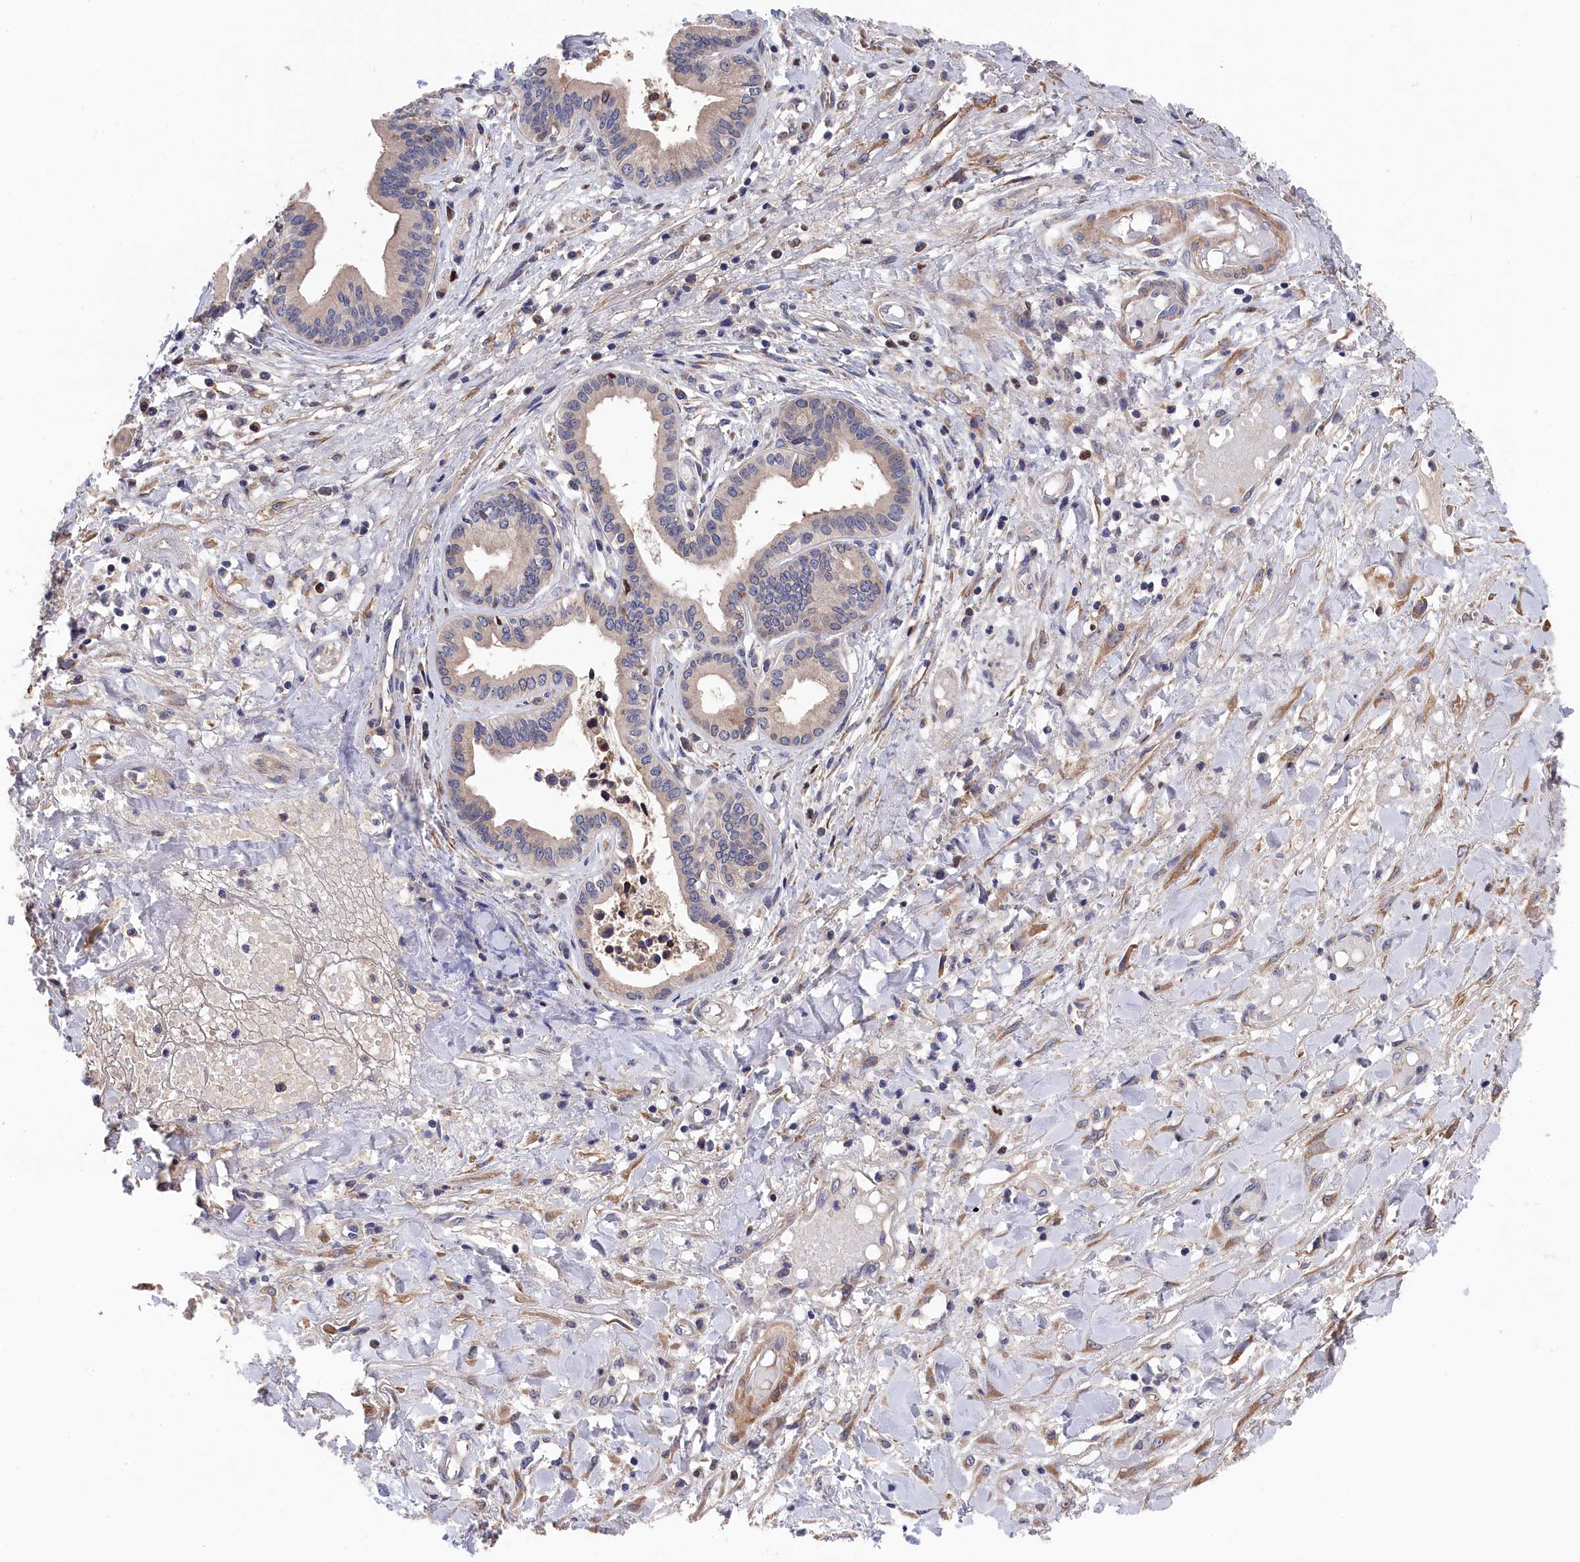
{"staining": {"intensity": "weak", "quantity": "<25%", "location": "cytoplasmic/membranous"}, "tissue": "pancreatic cancer", "cell_type": "Tumor cells", "image_type": "cancer", "snomed": [{"axis": "morphology", "description": "Adenocarcinoma, NOS"}, {"axis": "topography", "description": "Pancreas"}], "caption": "An immunohistochemistry histopathology image of adenocarcinoma (pancreatic) is shown. There is no staining in tumor cells of adenocarcinoma (pancreatic).", "gene": "CYB5D2", "patient": {"sex": "female", "age": 50}}